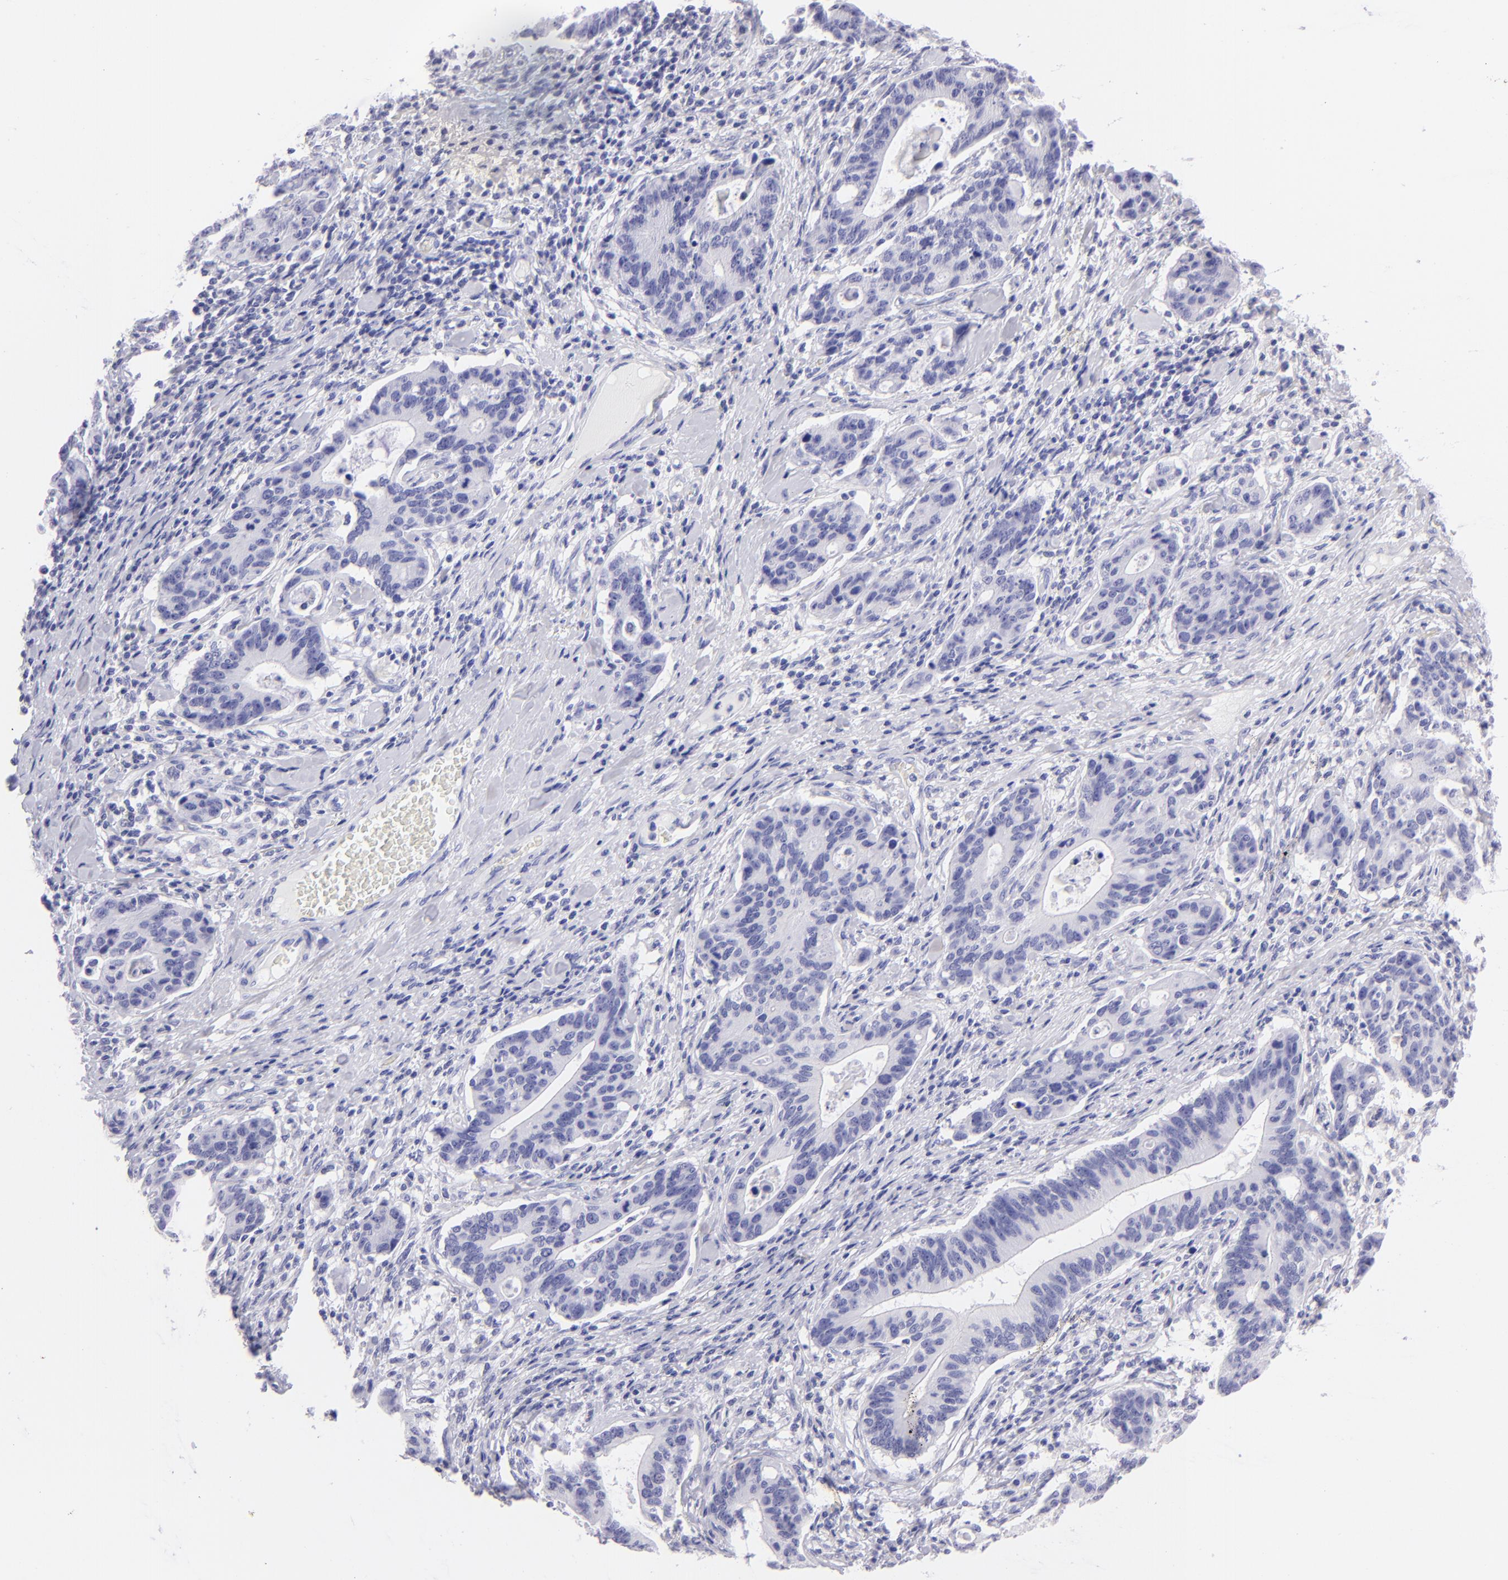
{"staining": {"intensity": "negative", "quantity": "none", "location": "none"}, "tissue": "stomach cancer", "cell_type": "Tumor cells", "image_type": "cancer", "snomed": [{"axis": "morphology", "description": "Adenocarcinoma, NOS"}, {"axis": "topography", "description": "Esophagus"}, {"axis": "topography", "description": "Stomach"}], "caption": "Protein analysis of adenocarcinoma (stomach) reveals no significant staining in tumor cells.", "gene": "SLC1A3", "patient": {"sex": "male", "age": 74}}